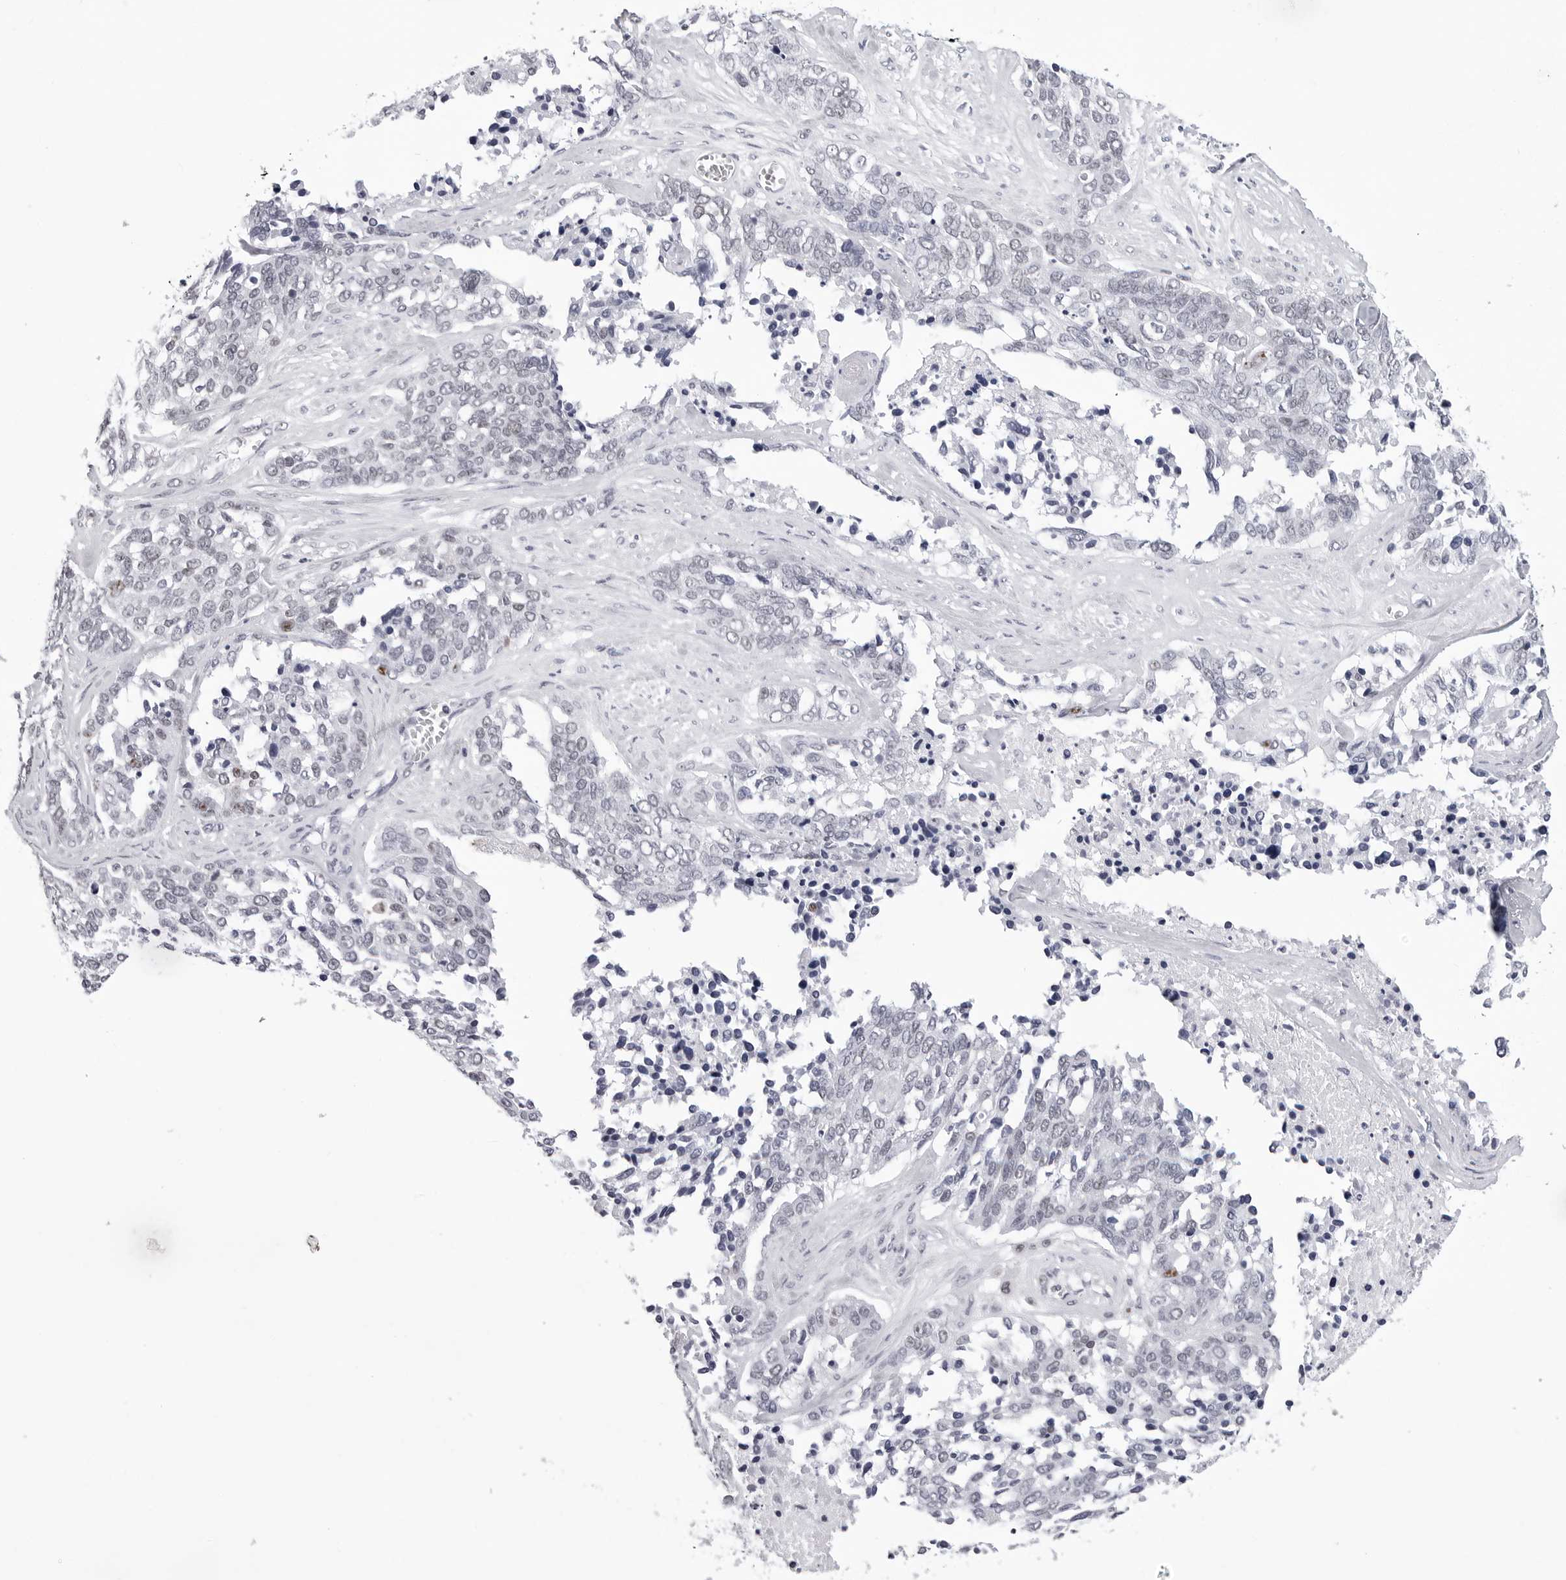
{"staining": {"intensity": "negative", "quantity": "none", "location": "none"}, "tissue": "ovarian cancer", "cell_type": "Tumor cells", "image_type": "cancer", "snomed": [{"axis": "morphology", "description": "Cystadenocarcinoma, serous, NOS"}, {"axis": "topography", "description": "Ovary"}], "caption": "Ovarian serous cystadenocarcinoma stained for a protein using immunohistochemistry demonstrates no expression tumor cells.", "gene": "GNL2", "patient": {"sex": "female", "age": 44}}